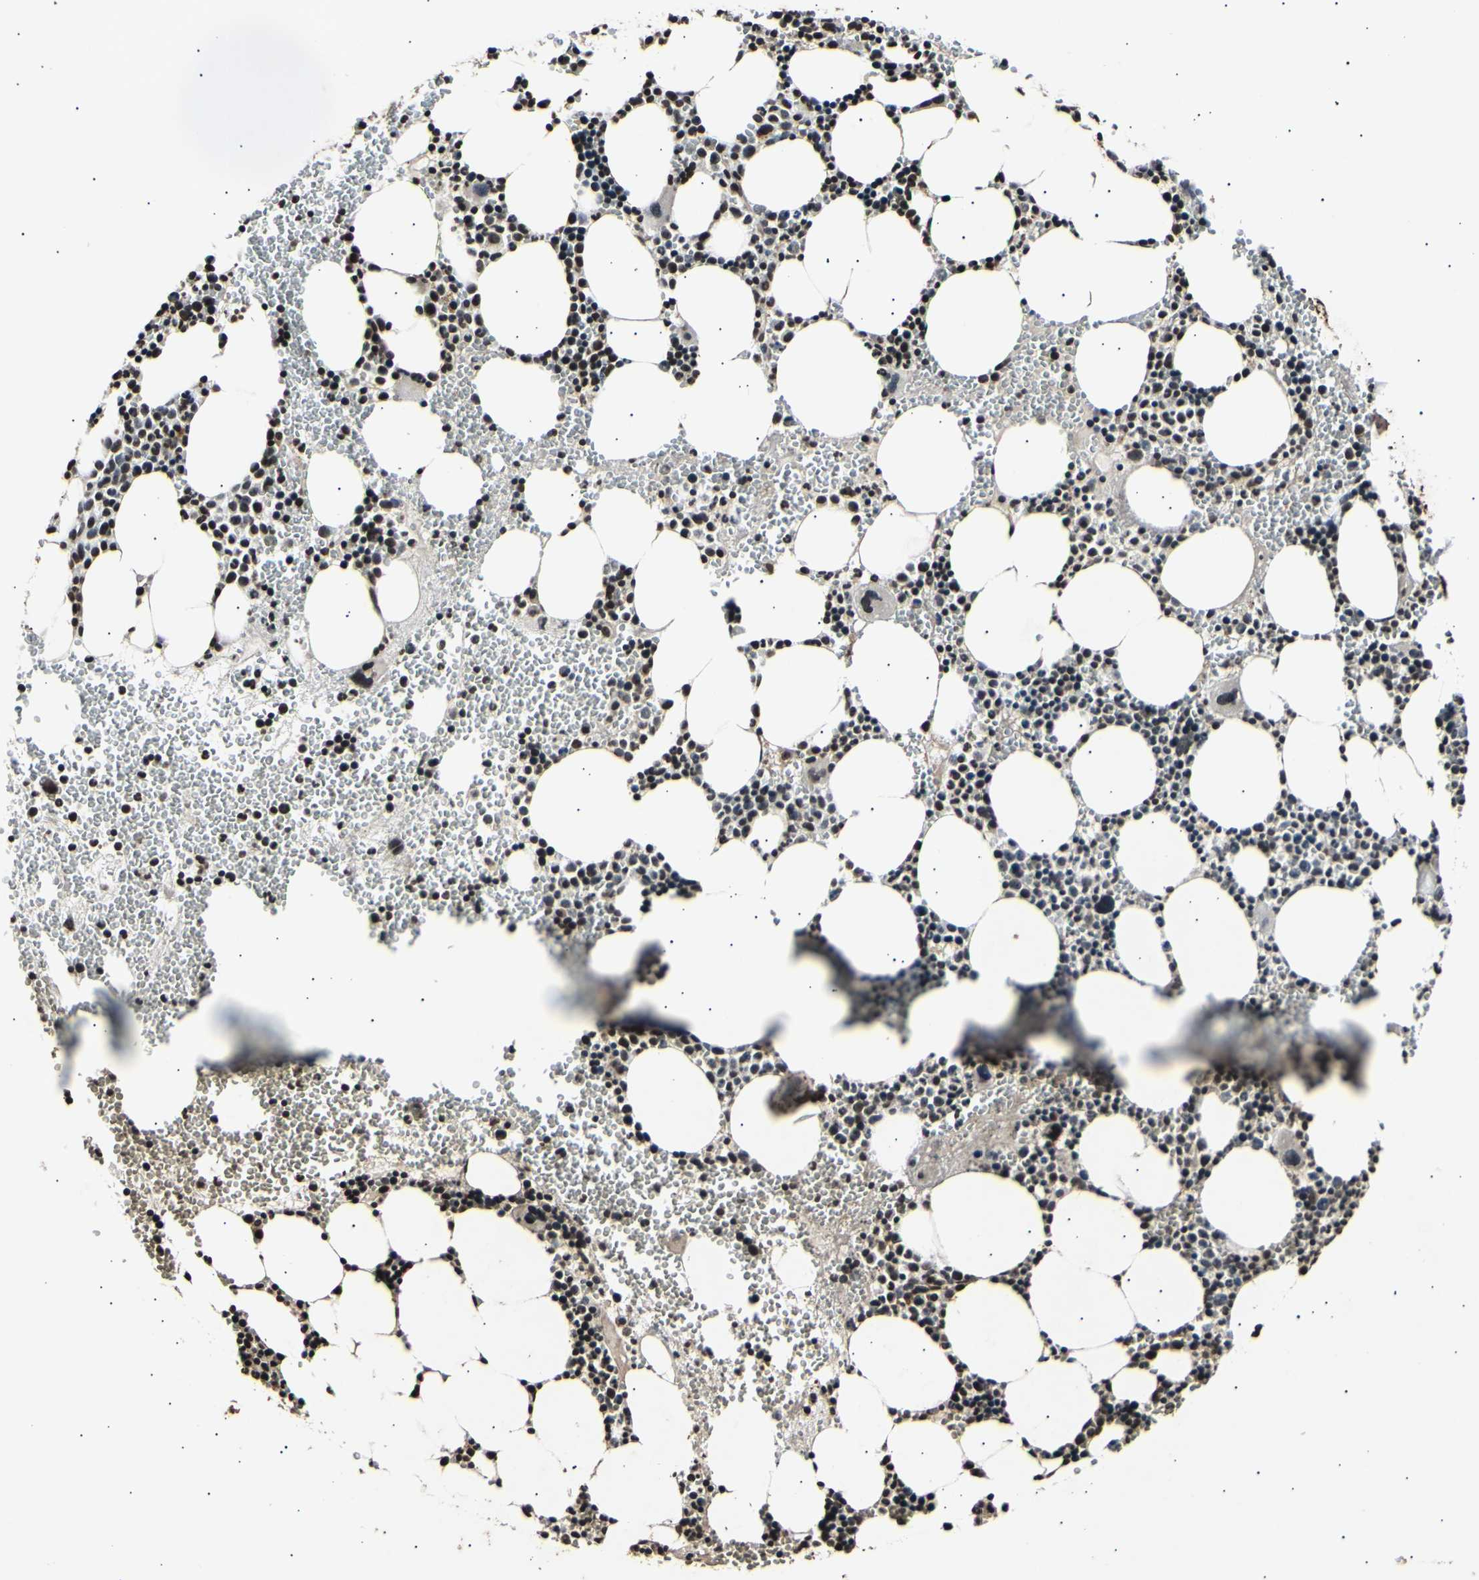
{"staining": {"intensity": "moderate", "quantity": "<25%", "location": "cytoplasmic/membranous,nuclear"}, "tissue": "bone marrow", "cell_type": "Hematopoietic cells", "image_type": "normal", "snomed": [{"axis": "morphology", "description": "Normal tissue, NOS"}, {"axis": "morphology", "description": "Inflammation, NOS"}, {"axis": "topography", "description": "Bone marrow"}], "caption": "This is a histology image of immunohistochemistry staining of normal bone marrow, which shows moderate positivity in the cytoplasmic/membranous,nuclear of hematopoietic cells.", "gene": "ANAPC7", "patient": {"sex": "female", "age": 76}}